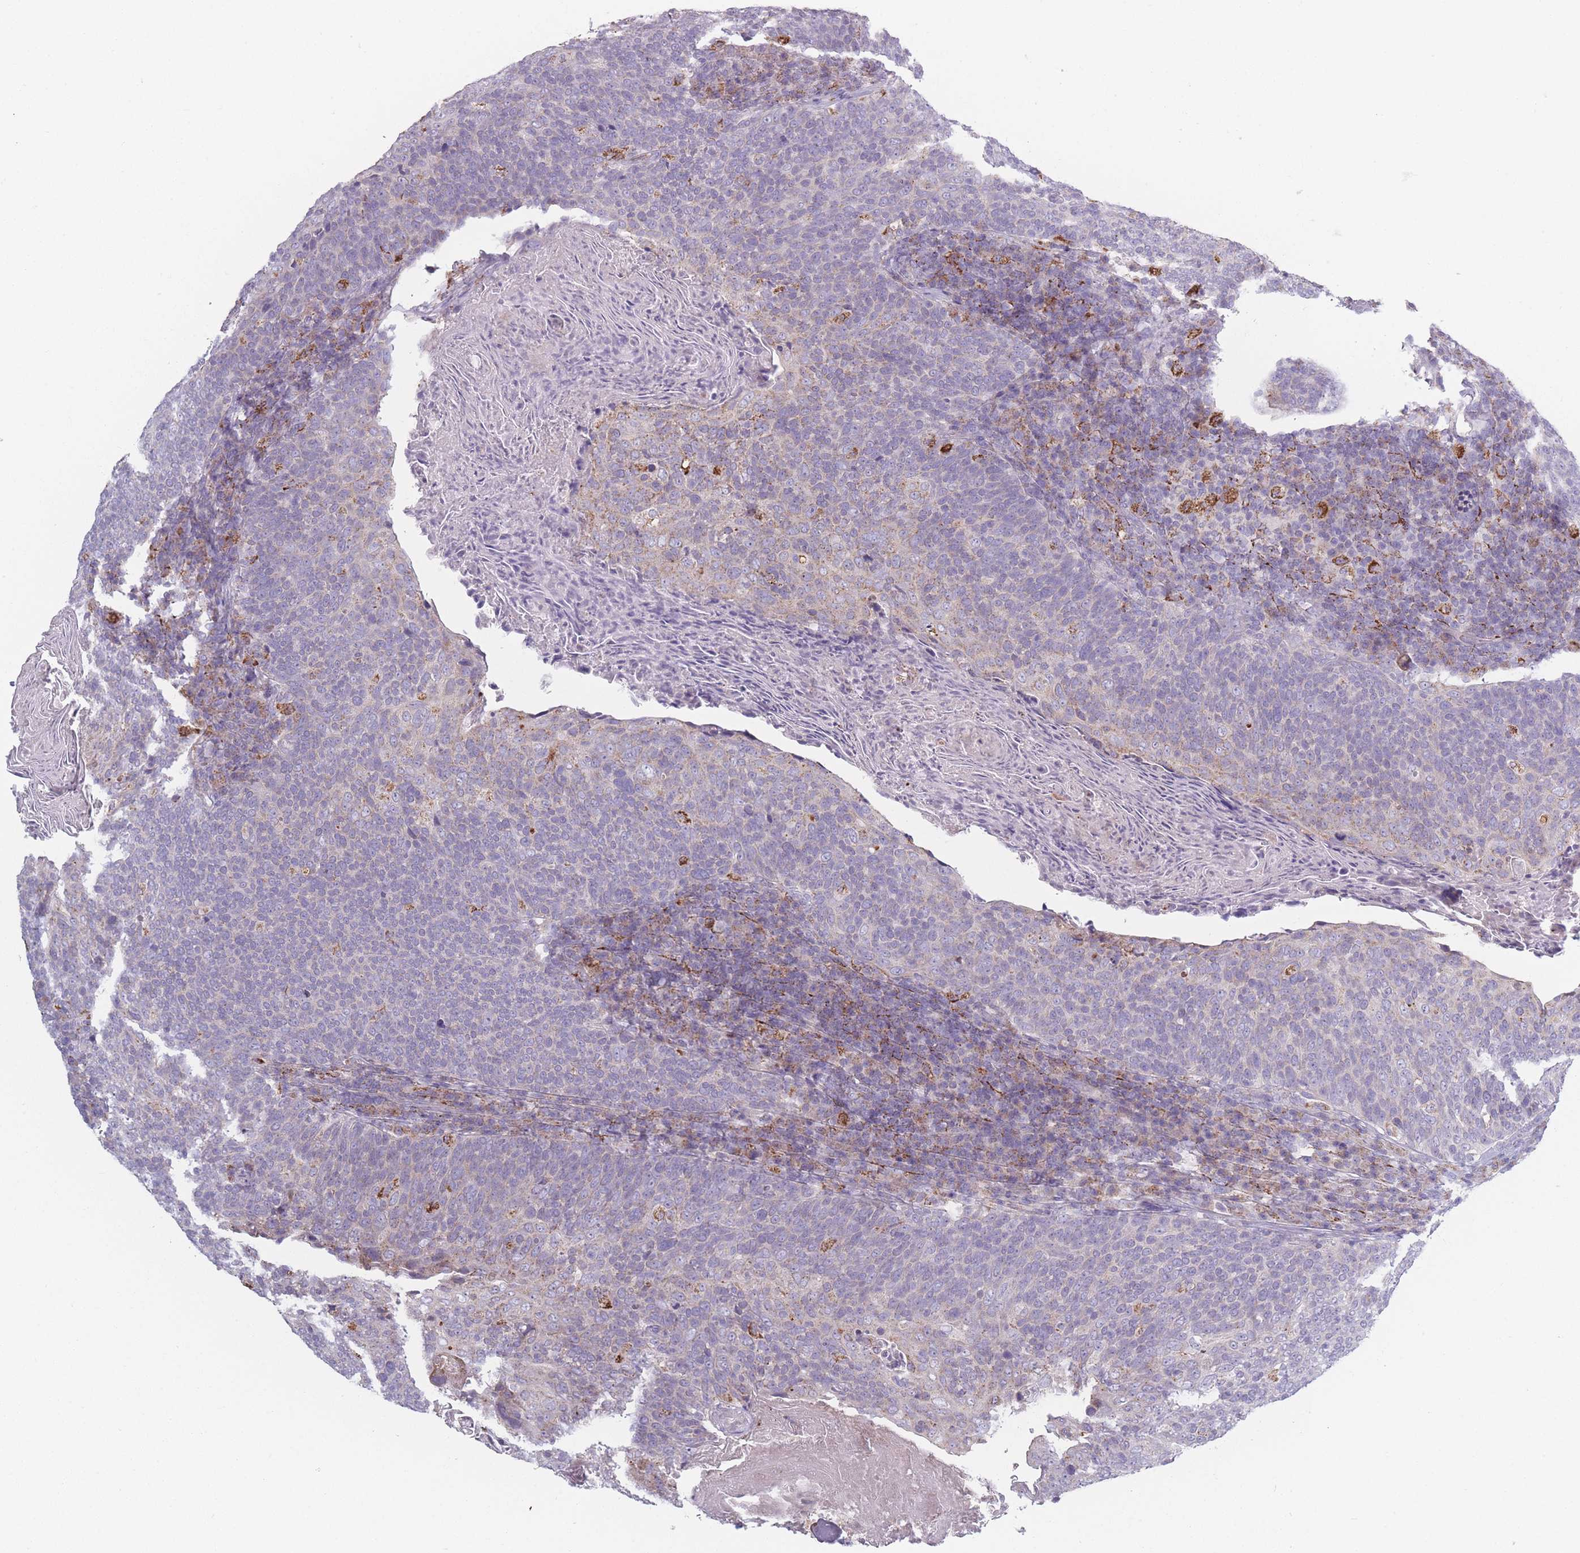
{"staining": {"intensity": "negative", "quantity": "none", "location": "none"}, "tissue": "head and neck cancer", "cell_type": "Tumor cells", "image_type": "cancer", "snomed": [{"axis": "morphology", "description": "Squamous cell carcinoma, NOS"}, {"axis": "morphology", "description": "Squamous cell carcinoma, metastatic, NOS"}, {"axis": "topography", "description": "Lymph node"}, {"axis": "topography", "description": "Head-Neck"}], "caption": "Immunohistochemical staining of human metastatic squamous cell carcinoma (head and neck) exhibits no significant positivity in tumor cells. (DAB (3,3'-diaminobenzidine) IHC visualized using brightfield microscopy, high magnification).", "gene": "PEX11B", "patient": {"sex": "male", "age": 62}}